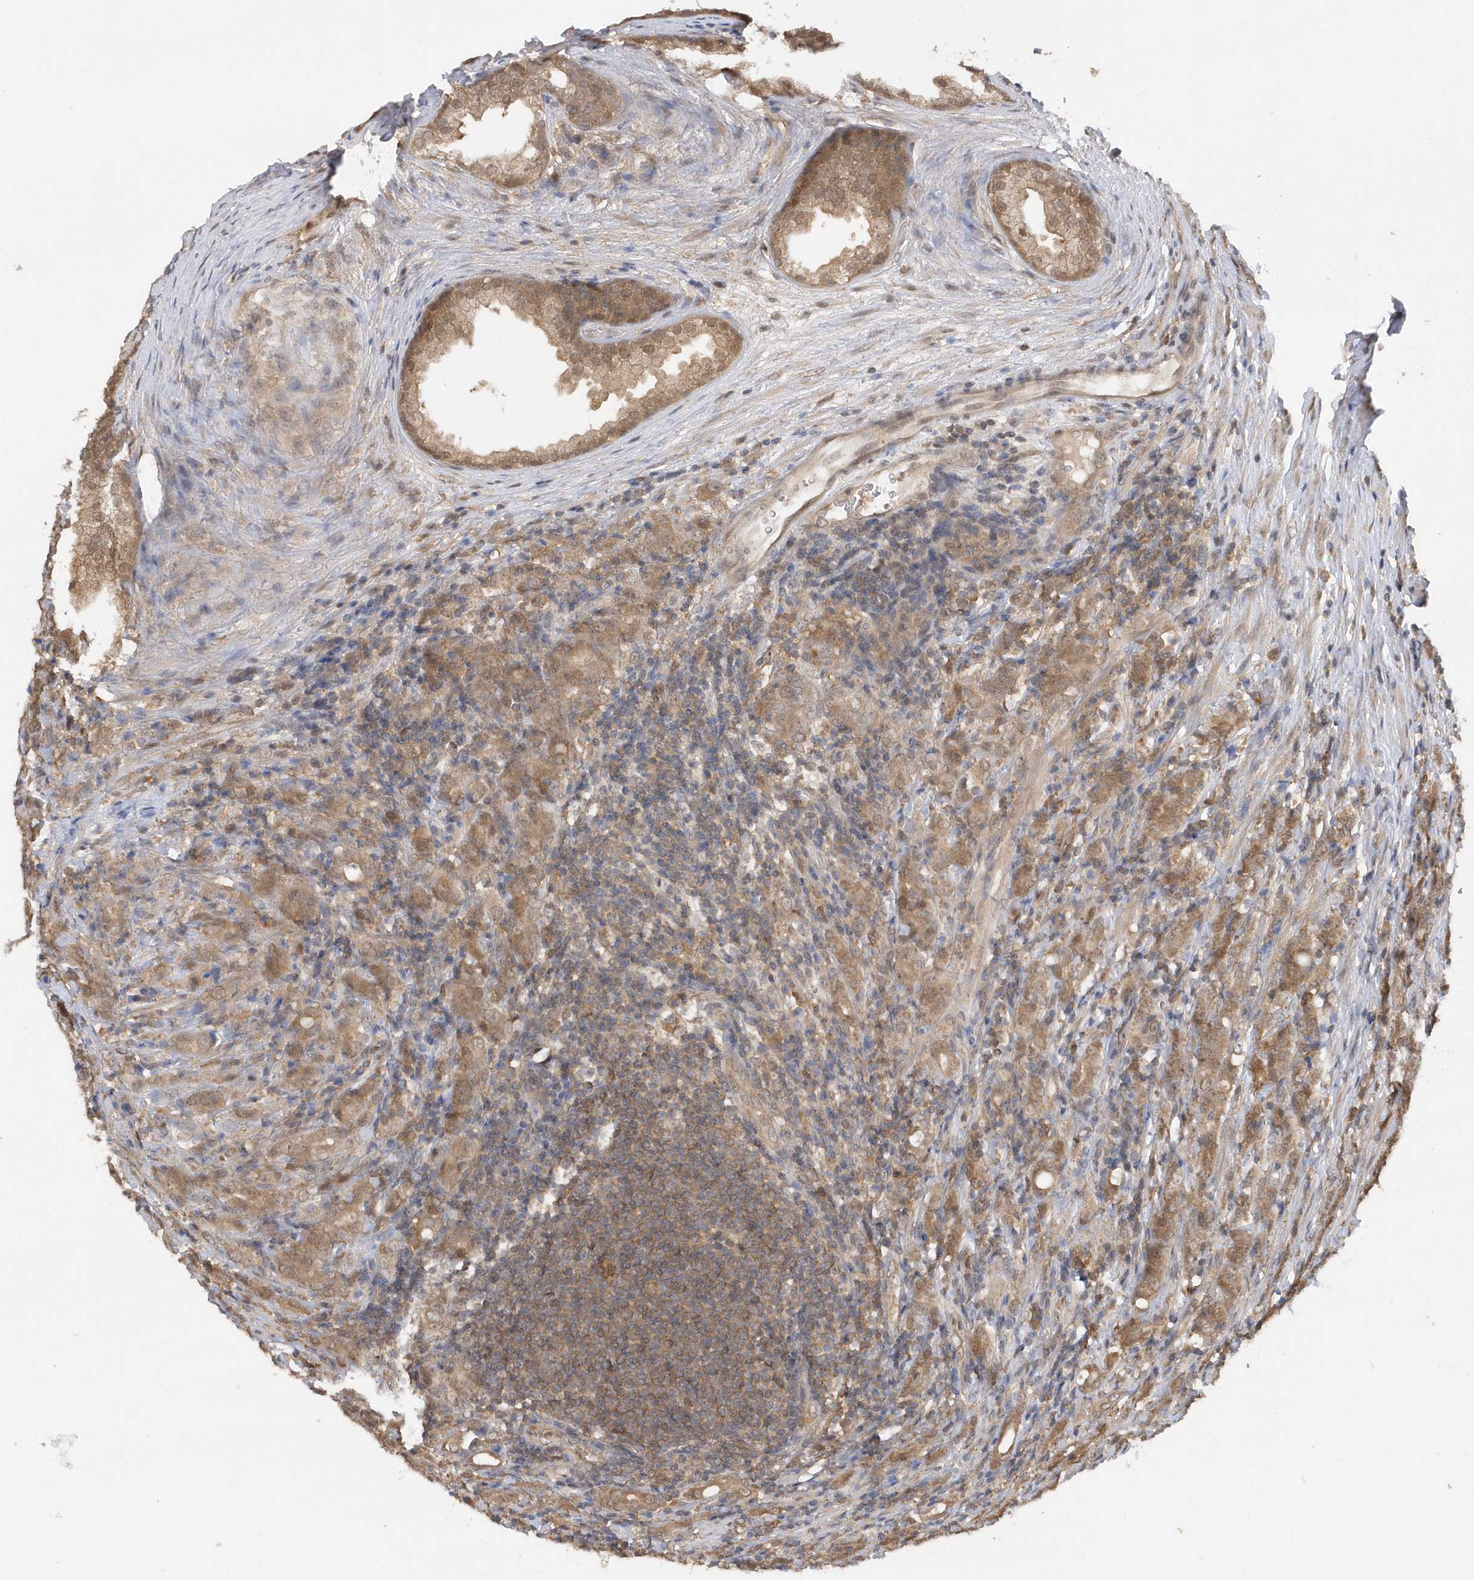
{"staining": {"intensity": "moderate", "quantity": "25%-75%", "location": "cytoplasmic/membranous"}, "tissue": "prostate cancer", "cell_type": "Tumor cells", "image_type": "cancer", "snomed": [{"axis": "morphology", "description": "Adenocarcinoma, High grade"}, {"axis": "topography", "description": "Prostate"}], "caption": "Brown immunohistochemical staining in prostate cancer exhibits moderate cytoplasmic/membranous staining in about 25%-75% of tumor cells. Immunohistochemistry stains the protein in brown and the nuclei are stained blue.", "gene": "RPE", "patient": {"sex": "male", "age": 62}}